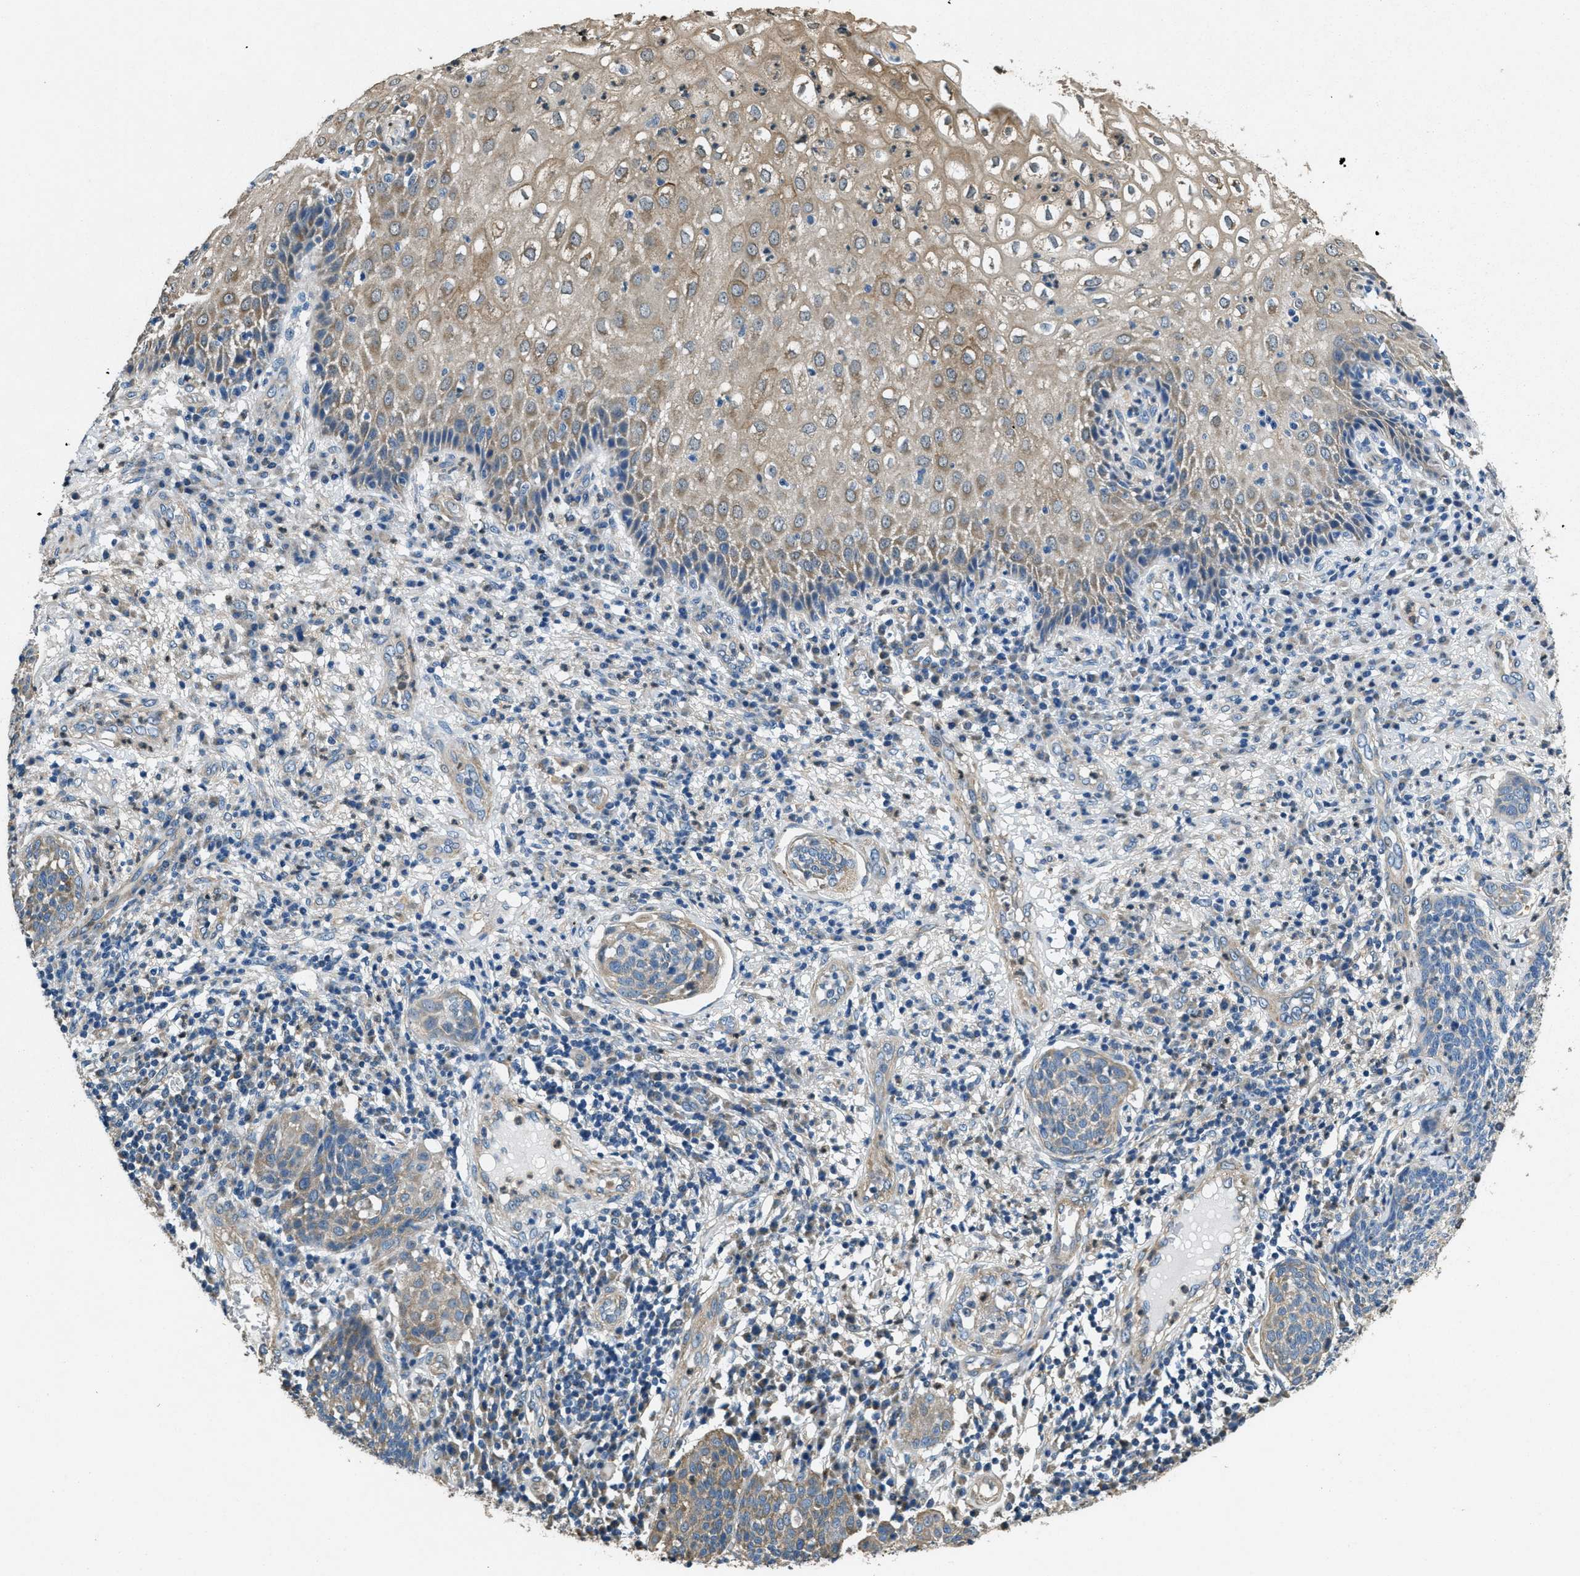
{"staining": {"intensity": "moderate", "quantity": ">75%", "location": "cytoplasmic/membranous"}, "tissue": "cervical cancer", "cell_type": "Tumor cells", "image_type": "cancer", "snomed": [{"axis": "morphology", "description": "Squamous cell carcinoma, NOS"}, {"axis": "topography", "description": "Cervix"}], "caption": "This histopathology image displays squamous cell carcinoma (cervical) stained with IHC to label a protein in brown. The cytoplasmic/membranous of tumor cells show moderate positivity for the protein. Nuclei are counter-stained blue.", "gene": "TOMM70", "patient": {"sex": "female", "age": 34}}